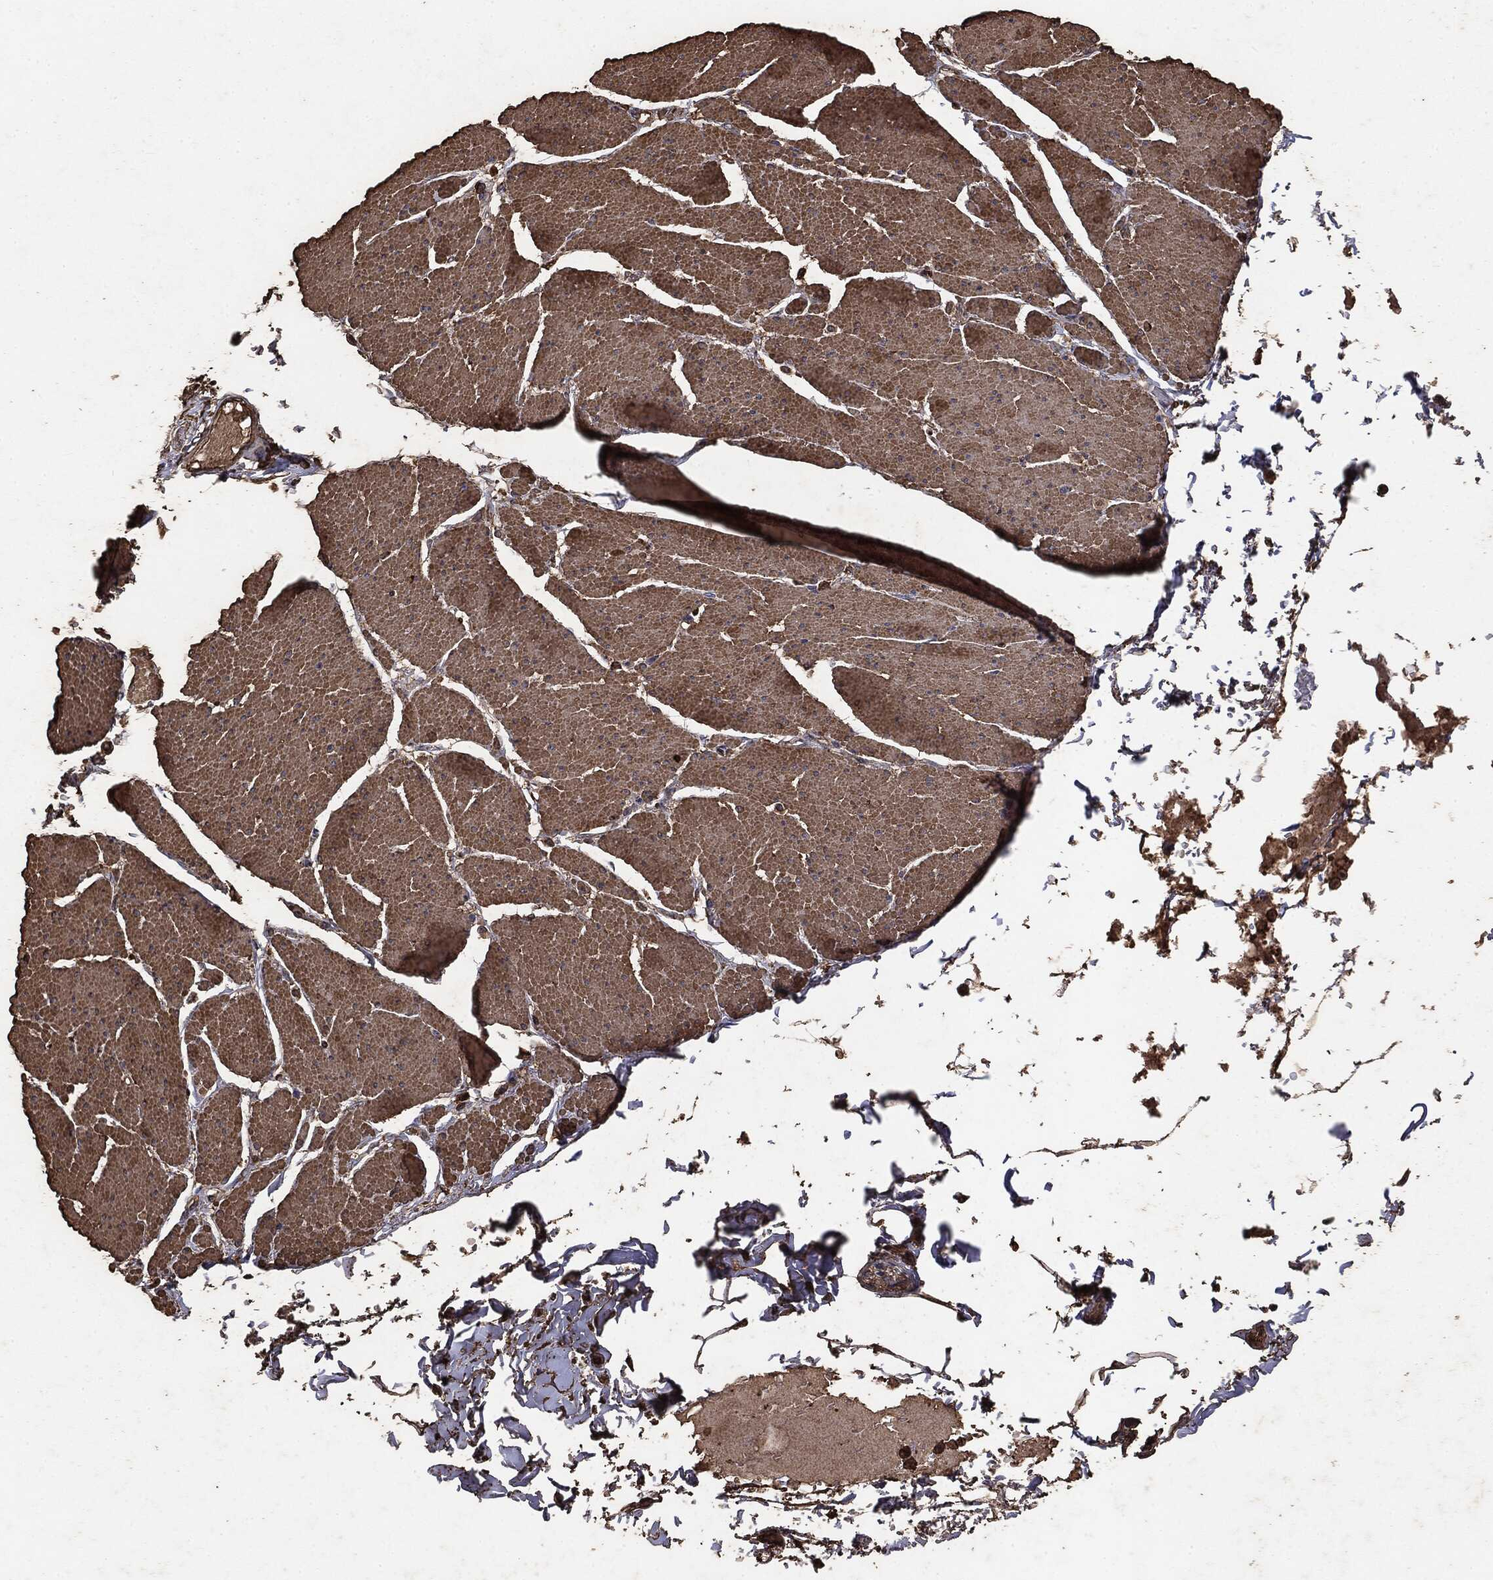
{"staining": {"intensity": "moderate", "quantity": ">75%", "location": "cytoplasmic/membranous"}, "tissue": "smooth muscle", "cell_type": "Smooth muscle cells", "image_type": "normal", "snomed": [{"axis": "morphology", "description": "Normal tissue, NOS"}, {"axis": "topography", "description": "Smooth muscle"}, {"axis": "topography", "description": "Anal"}], "caption": "Protein analysis of benign smooth muscle demonstrates moderate cytoplasmic/membranous staining in about >75% of smooth muscle cells.", "gene": "MTOR", "patient": {"sex": "male", "age": 83}}